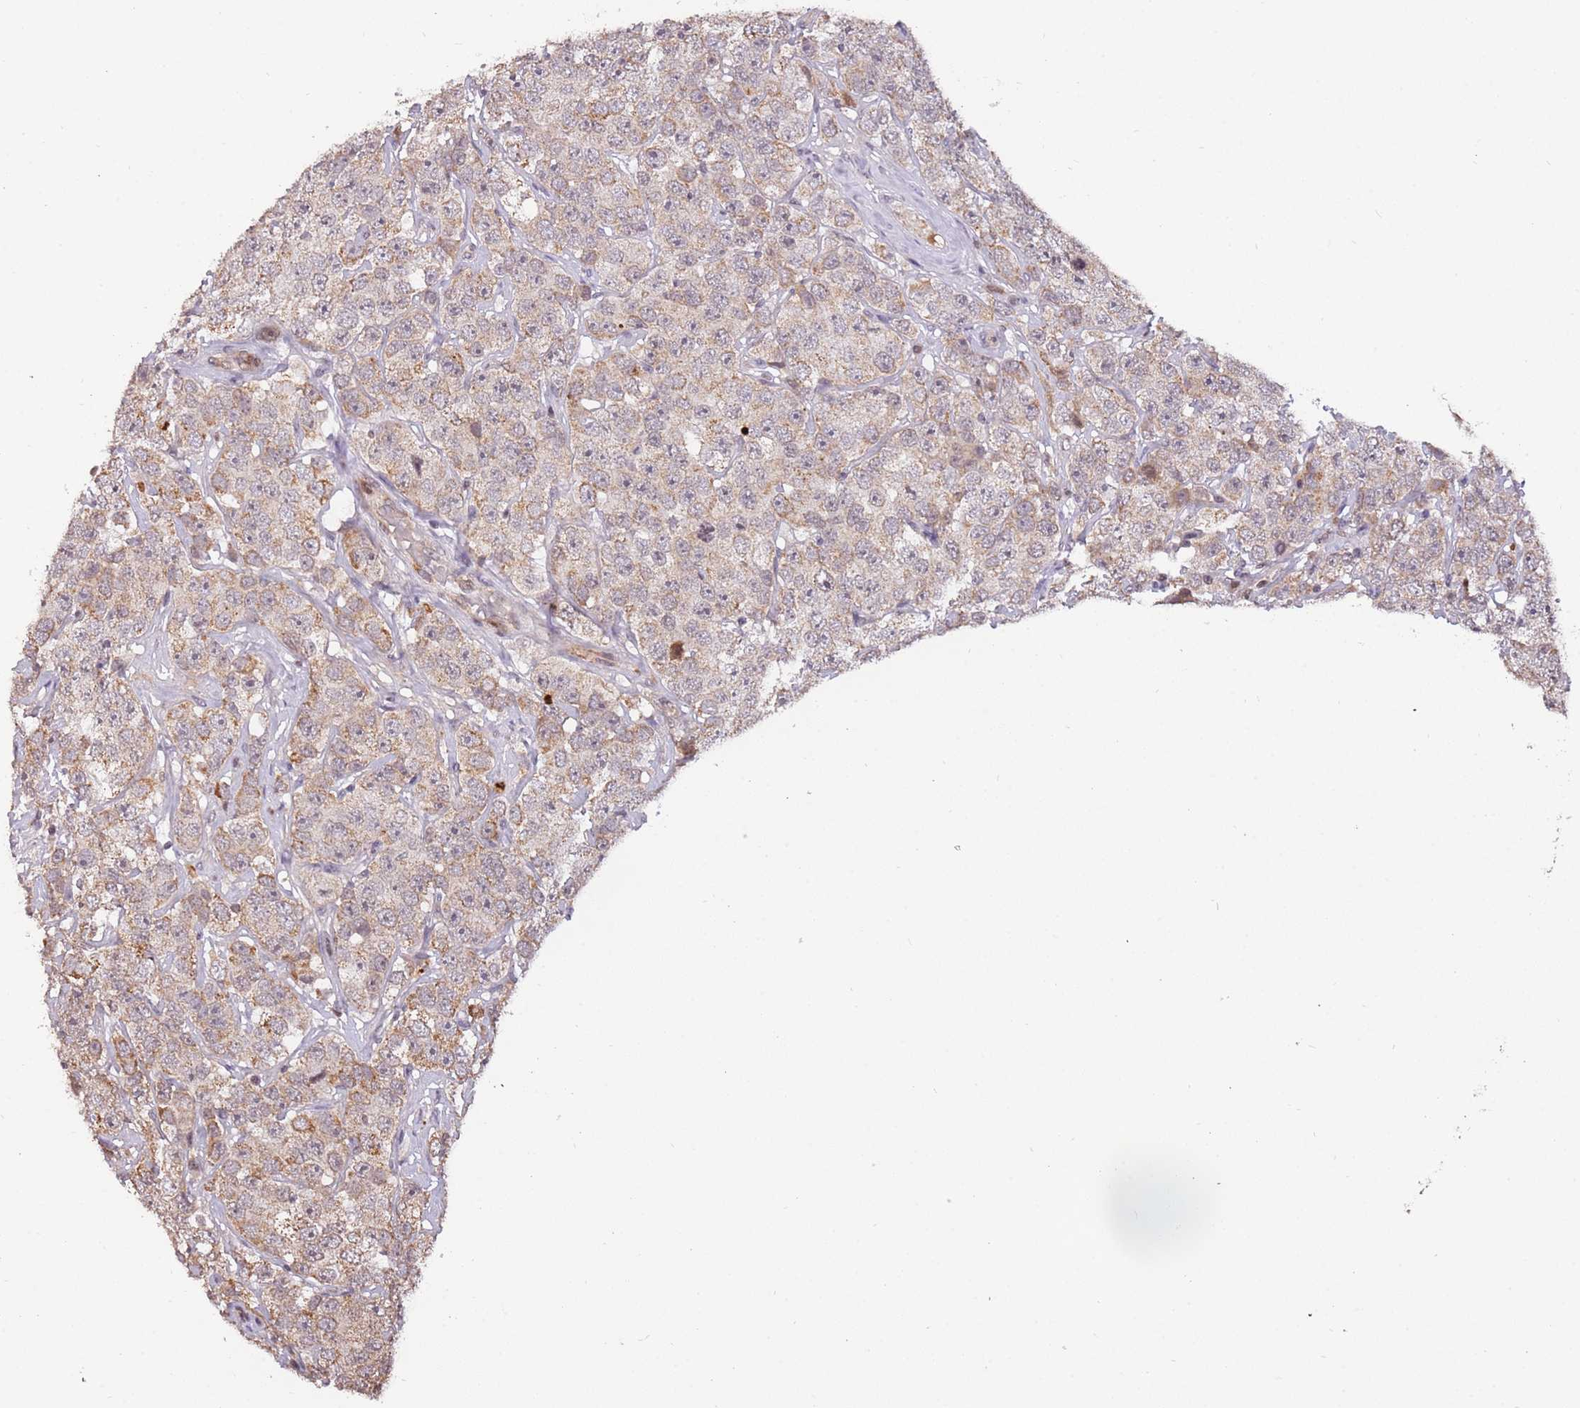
{"staining": {"intensity": "moderate", "quantity": "<25%", "location": "cytoplasmic/membranous"}, "tissue": "testis cancer", "cell_type": "Tumor cells", "image_type": "cancer", "snomed": [{"axis": "morphology", "description": "Seminoma, NOS"}, {"axis": "topography", "description": "Testis"}], "caption": "IHC (DAB) staining of testis cancer (seminoma) reveals moderate cytoplasmic/membranous protein positivity in about <25% of tumor cells. The staining is performed using DAB (3,3'-diaminobenzidine) brown chromogen to label protein expression. The nuclei are counter-stained blue using hematoxylin.", "gene": "SAMSN1", "patient": {"sex": "male", "age": 28}}